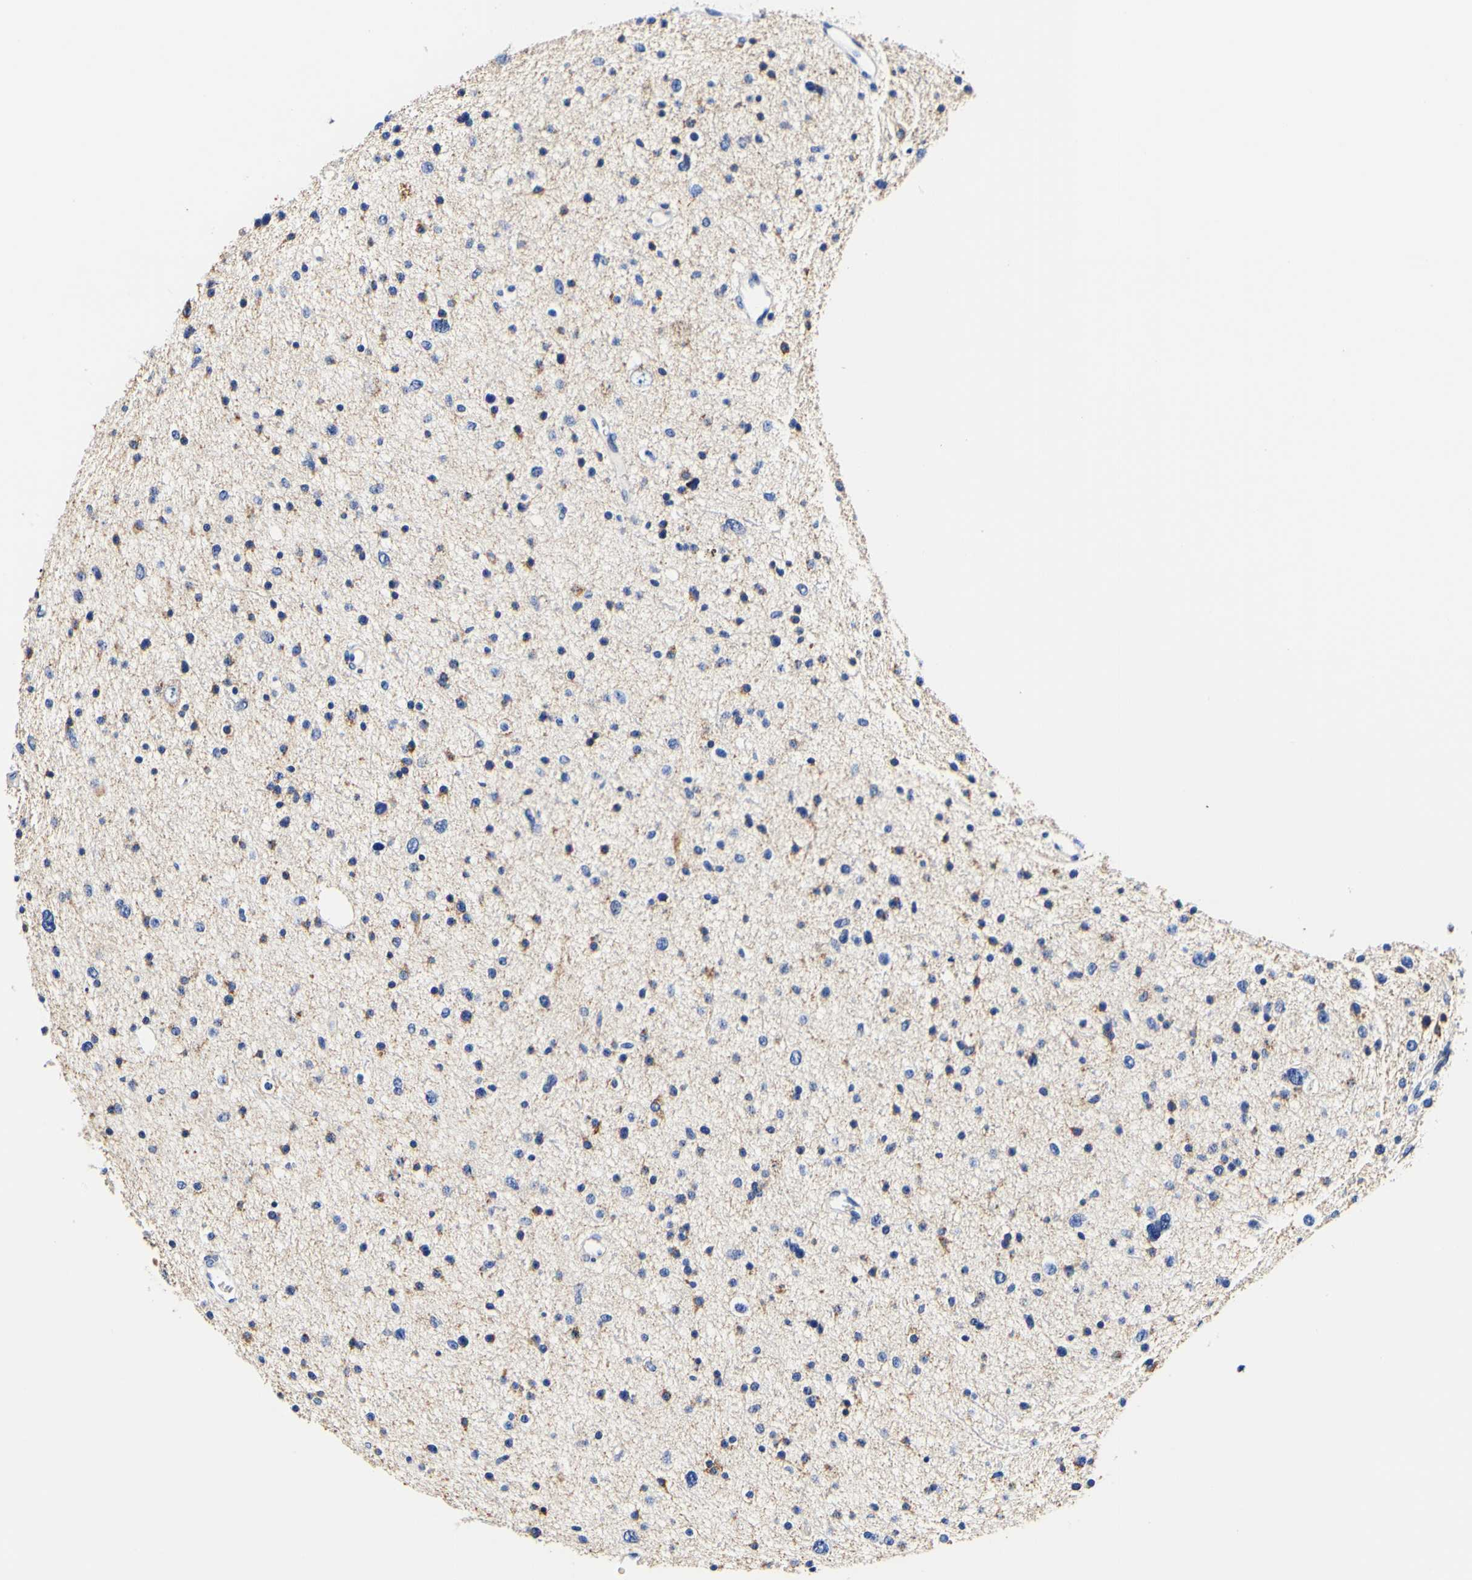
{"staining": {"intensity": "moderate", "quantity": "25%-75%", "location": "cytoplasmic/membranous"}, "tissue": "glioma", "cell_type": "Tumor cells", "image_type": "cancer", "snomed": [{"axis": "morphology", "description": "Glioma, malignant, Low grade"}, {"axis": "topography", "description": "Brain"}], "caption": "Moderate cytoplasmic/membranous expression is present in about 25%-75% of tumor cells in malignant glioma (low-grade). (brown staining indicates protein expression, while blue staining denotes nuclei).", "gene": "CAMK4", "patient": {"sex": "female", "age": 37}}